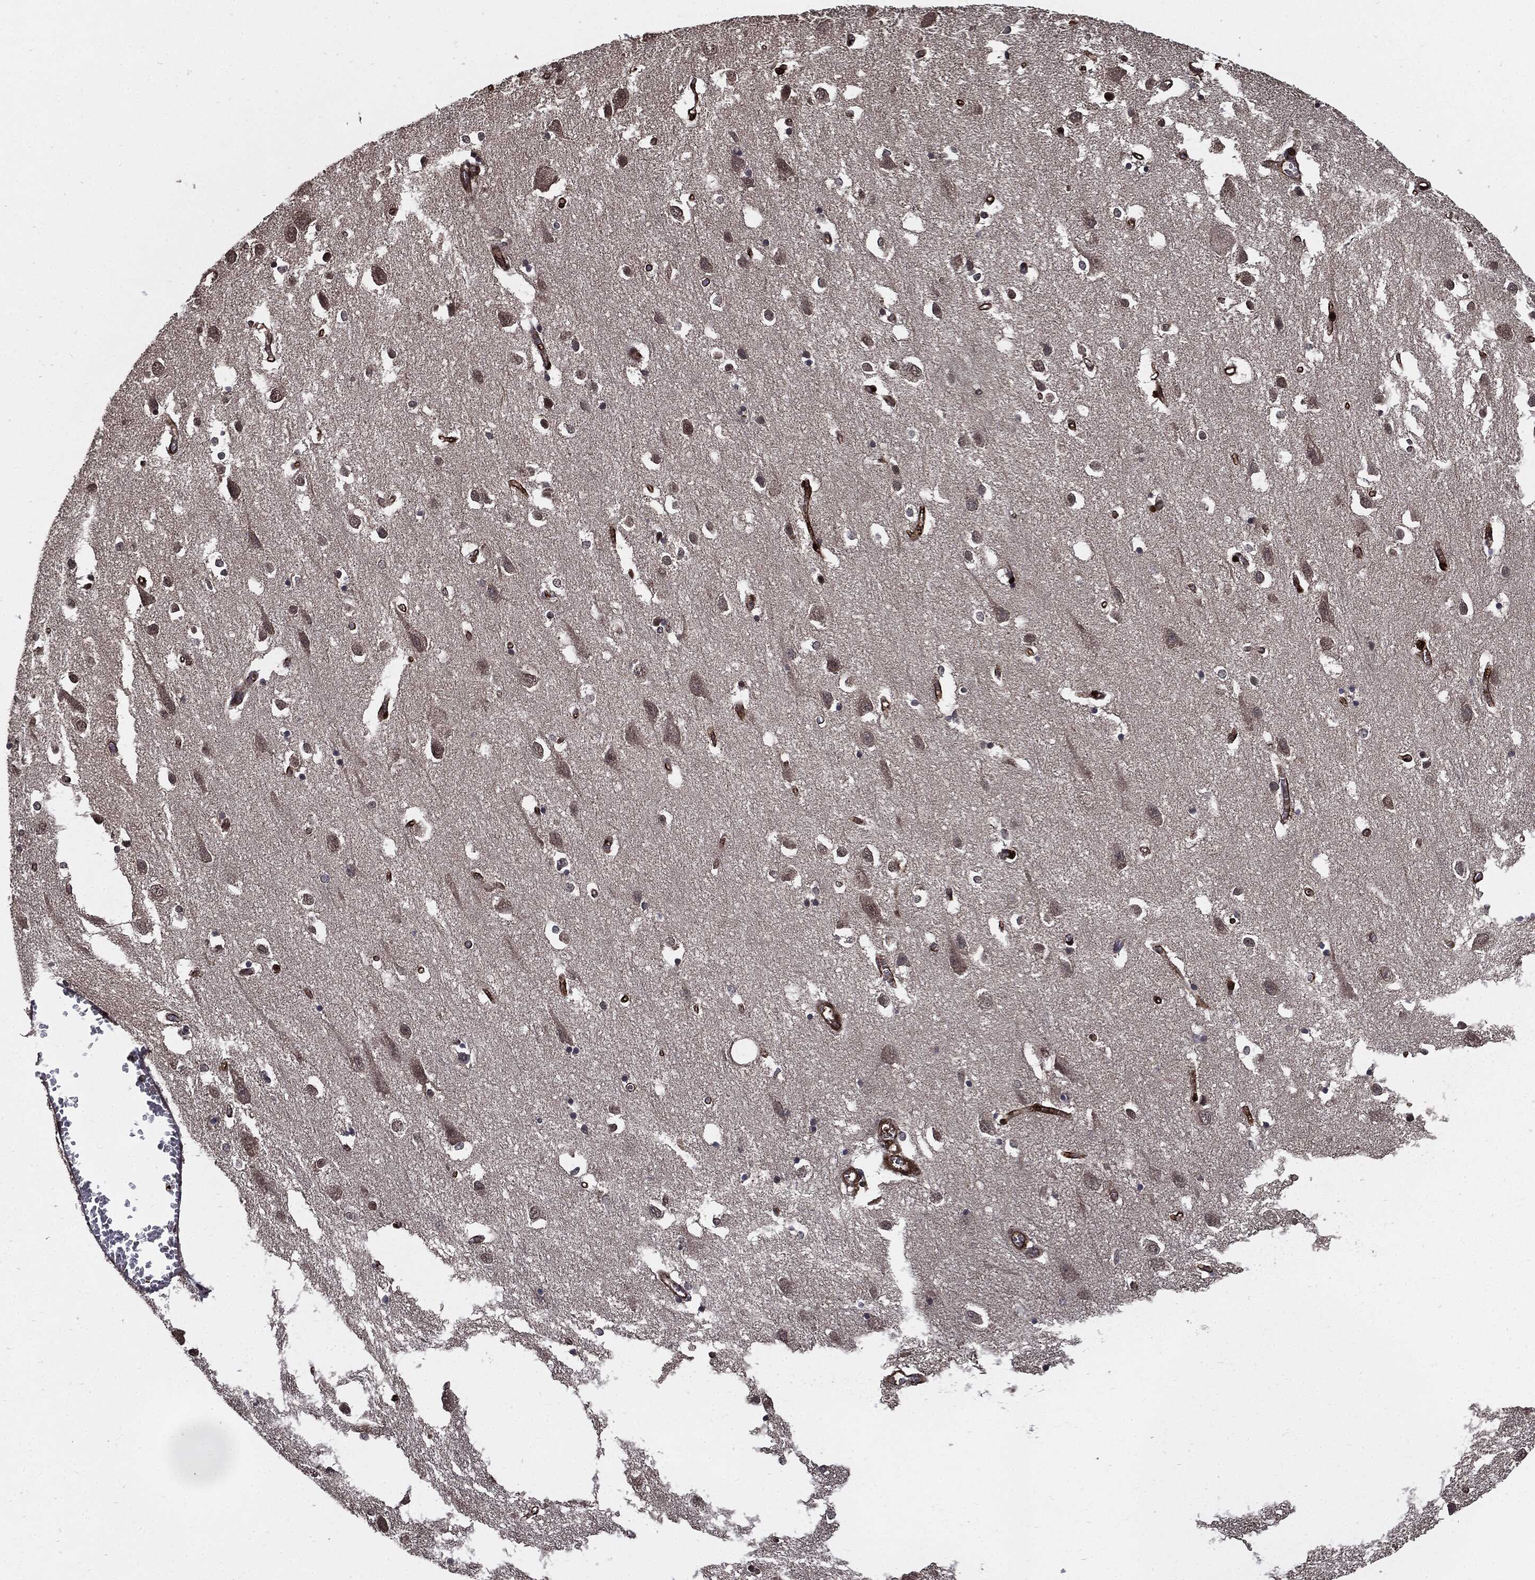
{"staining": {"intensity": "strong", "quantity": ">75%", "location": "cytoplasmic/membranous"}, "tissue": "cerebral cortex", "cell_type": "Endothelial cells", "image_type": "normal", "snomed": [{"axis": "morphology", "description": "Normal tissue, NOS"}, {"axis": "topography", "description": "Cerebral cortex"}], "caption": "Cerebral cortex stained with DAB (3,3'-diaminobenzidine) IHC displays high levels of strong cytoplasmic/membranous positivity in approximately >75% of endothelial cells. The protein is shown in brown color, while the nuclei are stained blue.", "gene": "PTPA", "patient": {"sex": "male", "age": 70}}